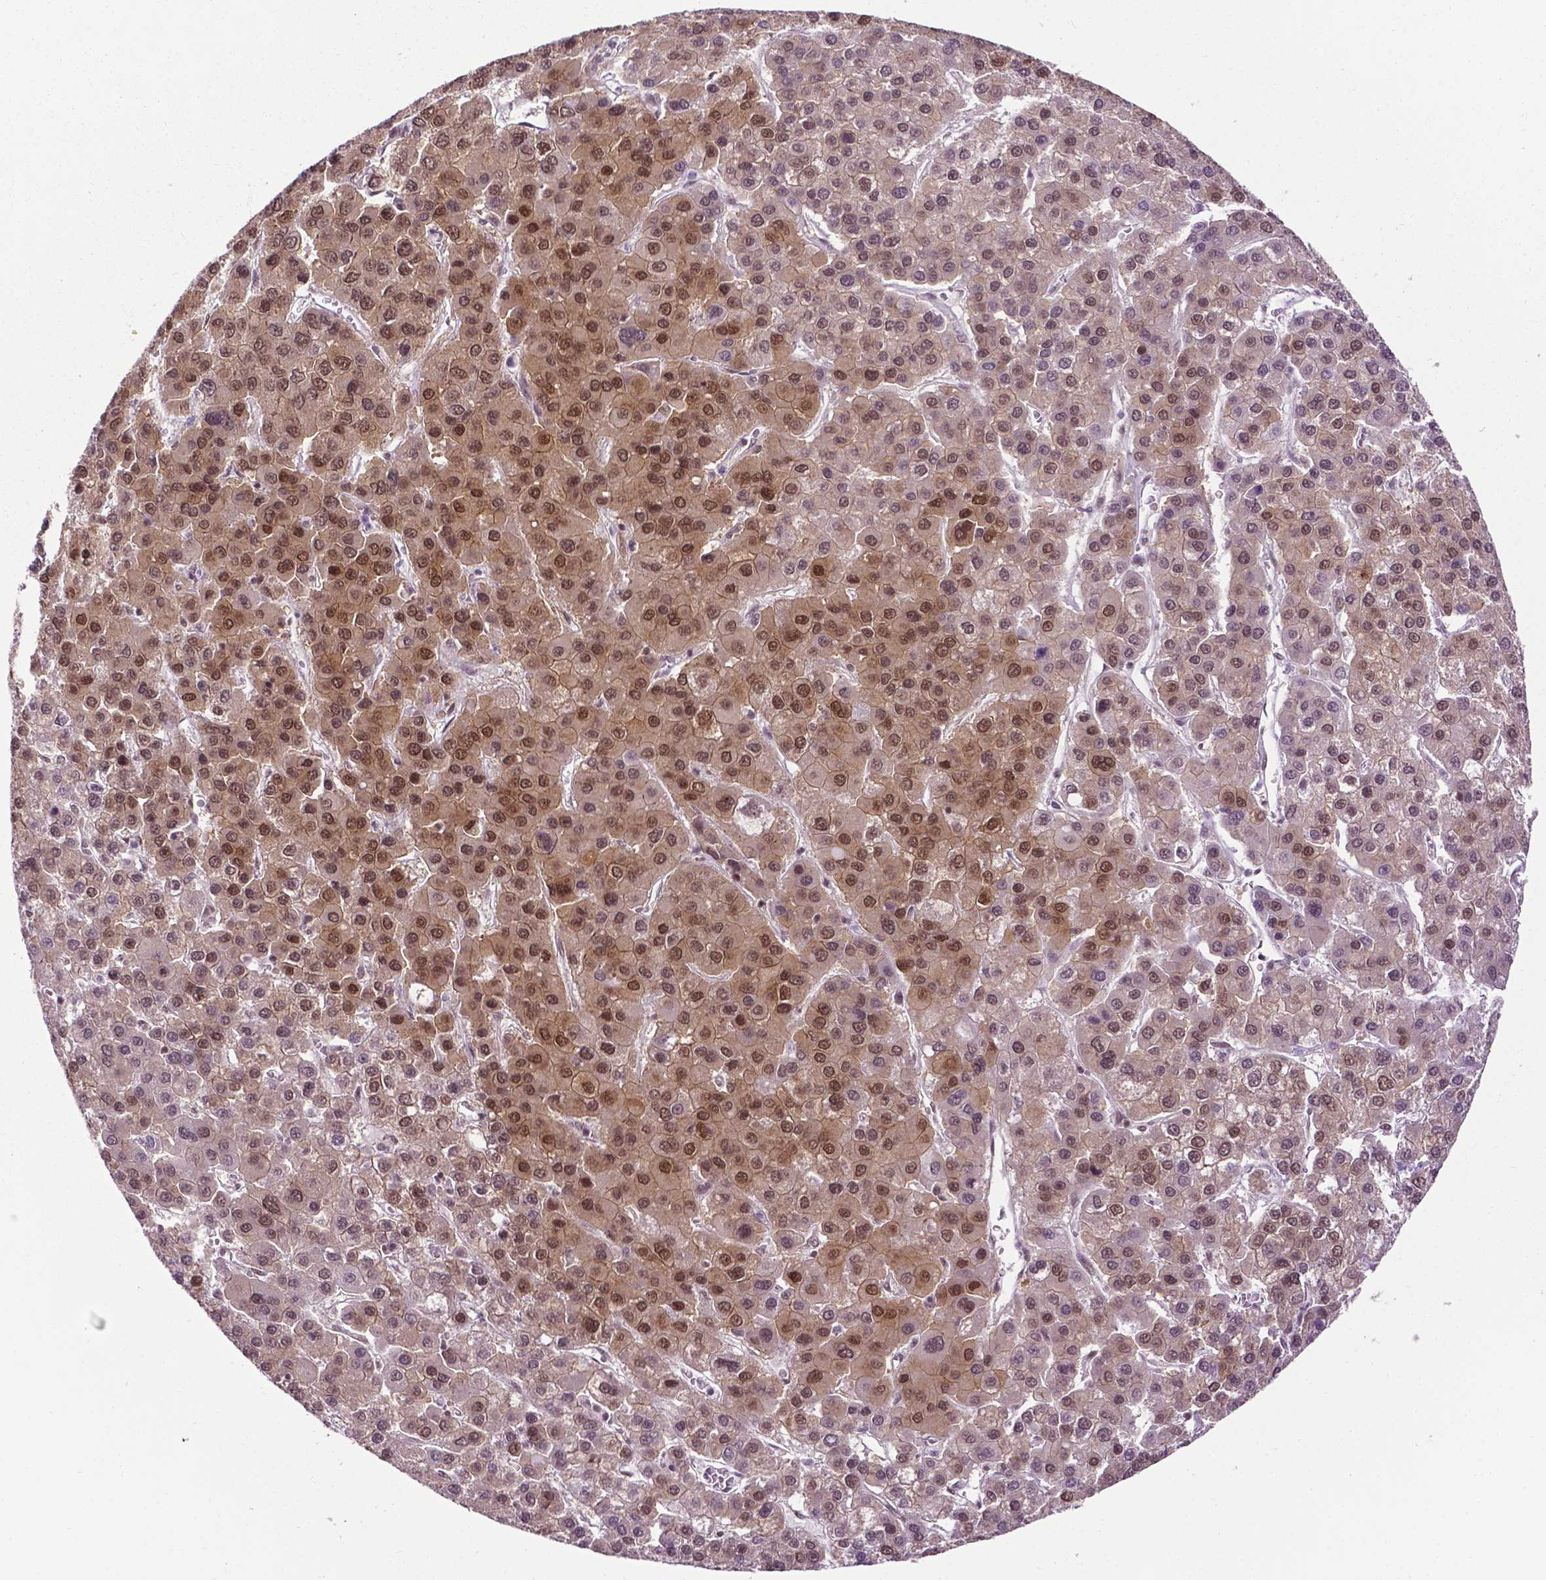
{"staining": {"intensity": "moderate", "quantity": ">75%", "location": "nuclear"}, "tissue": "liver cancer", "cell_type": "Tumor cells", "image_type": "cancer", "snomed": [{"axis": "morphology", "description": "Carcinoma, Hepatocellular, NOS"}, {"axis": "topography", "description": "Liver"}], "caption": "This is an image of IHC staining of hepatocellular carcinoma (liver), which shows moderate positivity in the nuclear of tumor cells.", "gene": "UBQLN4", "patient": {"sex": "female", "age": 41}}